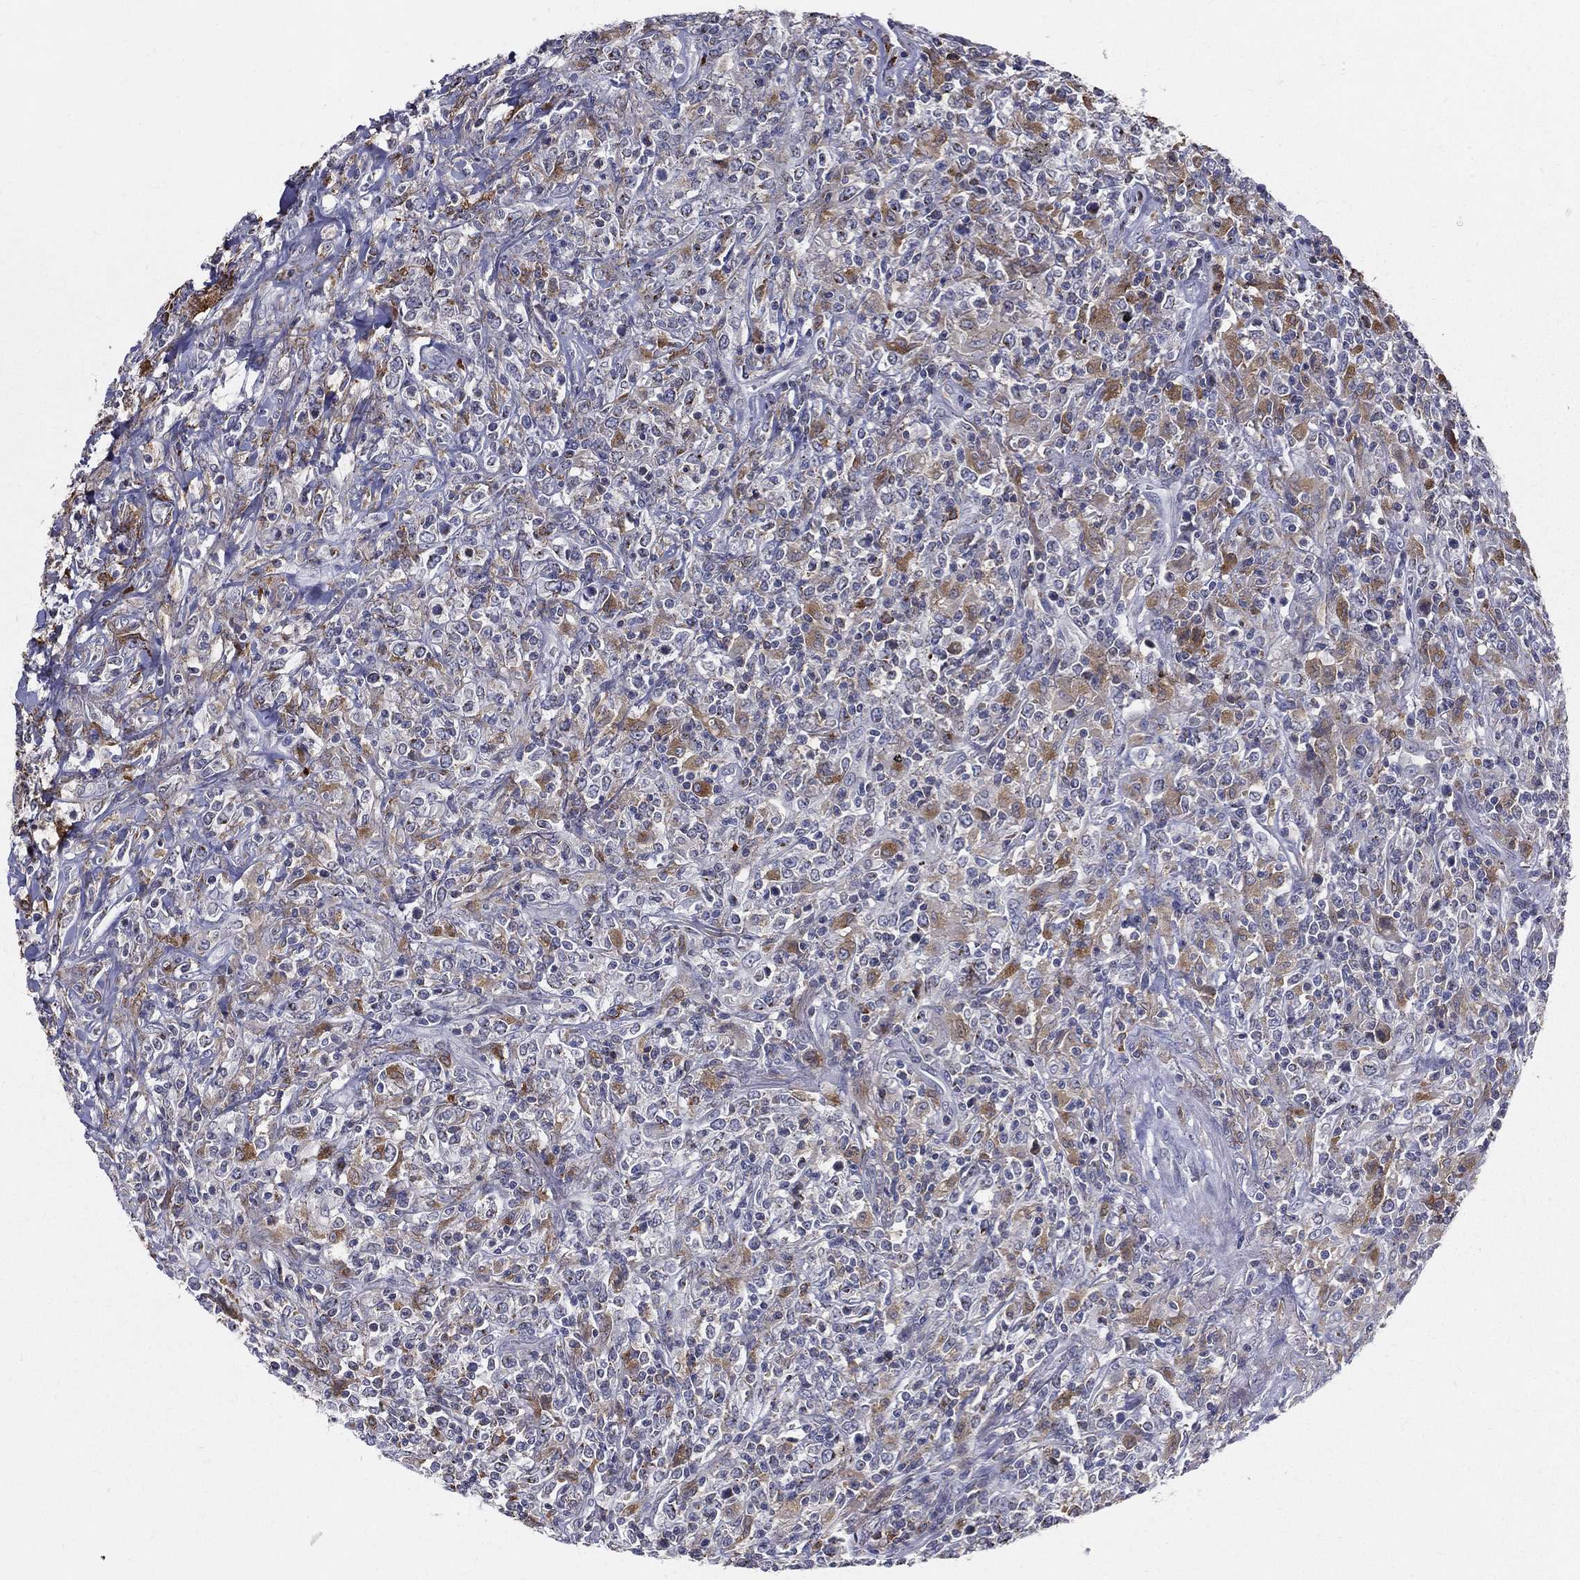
{"staining": {"intensity": "moderate", "quantity": "<25%", "location": "cytoplasmic/membranous"}, "tissue": "lymphoma", "cell_type": "Tumor cells", "image_type": "cancer", "snomed": [{"axis": "morphology", "description": "Malignant lymphoma, non-Hodgkin's type, High grade"}, {"axis": "topography", "description": "Lung"}], "caption": "Lymphoma was stained to show a protein in brown. There is low levels of moderate cytoplasmic/membranous positivity in about <25% of tumor cells. The staining was performed using DAB (3,3'-diaminobenzidine), with brown indicating positive protein expression. Nuclei are stained blue with hematoxylin.", "gene": "EVI2B", "patient": {"sex": "male", "age": 79}}